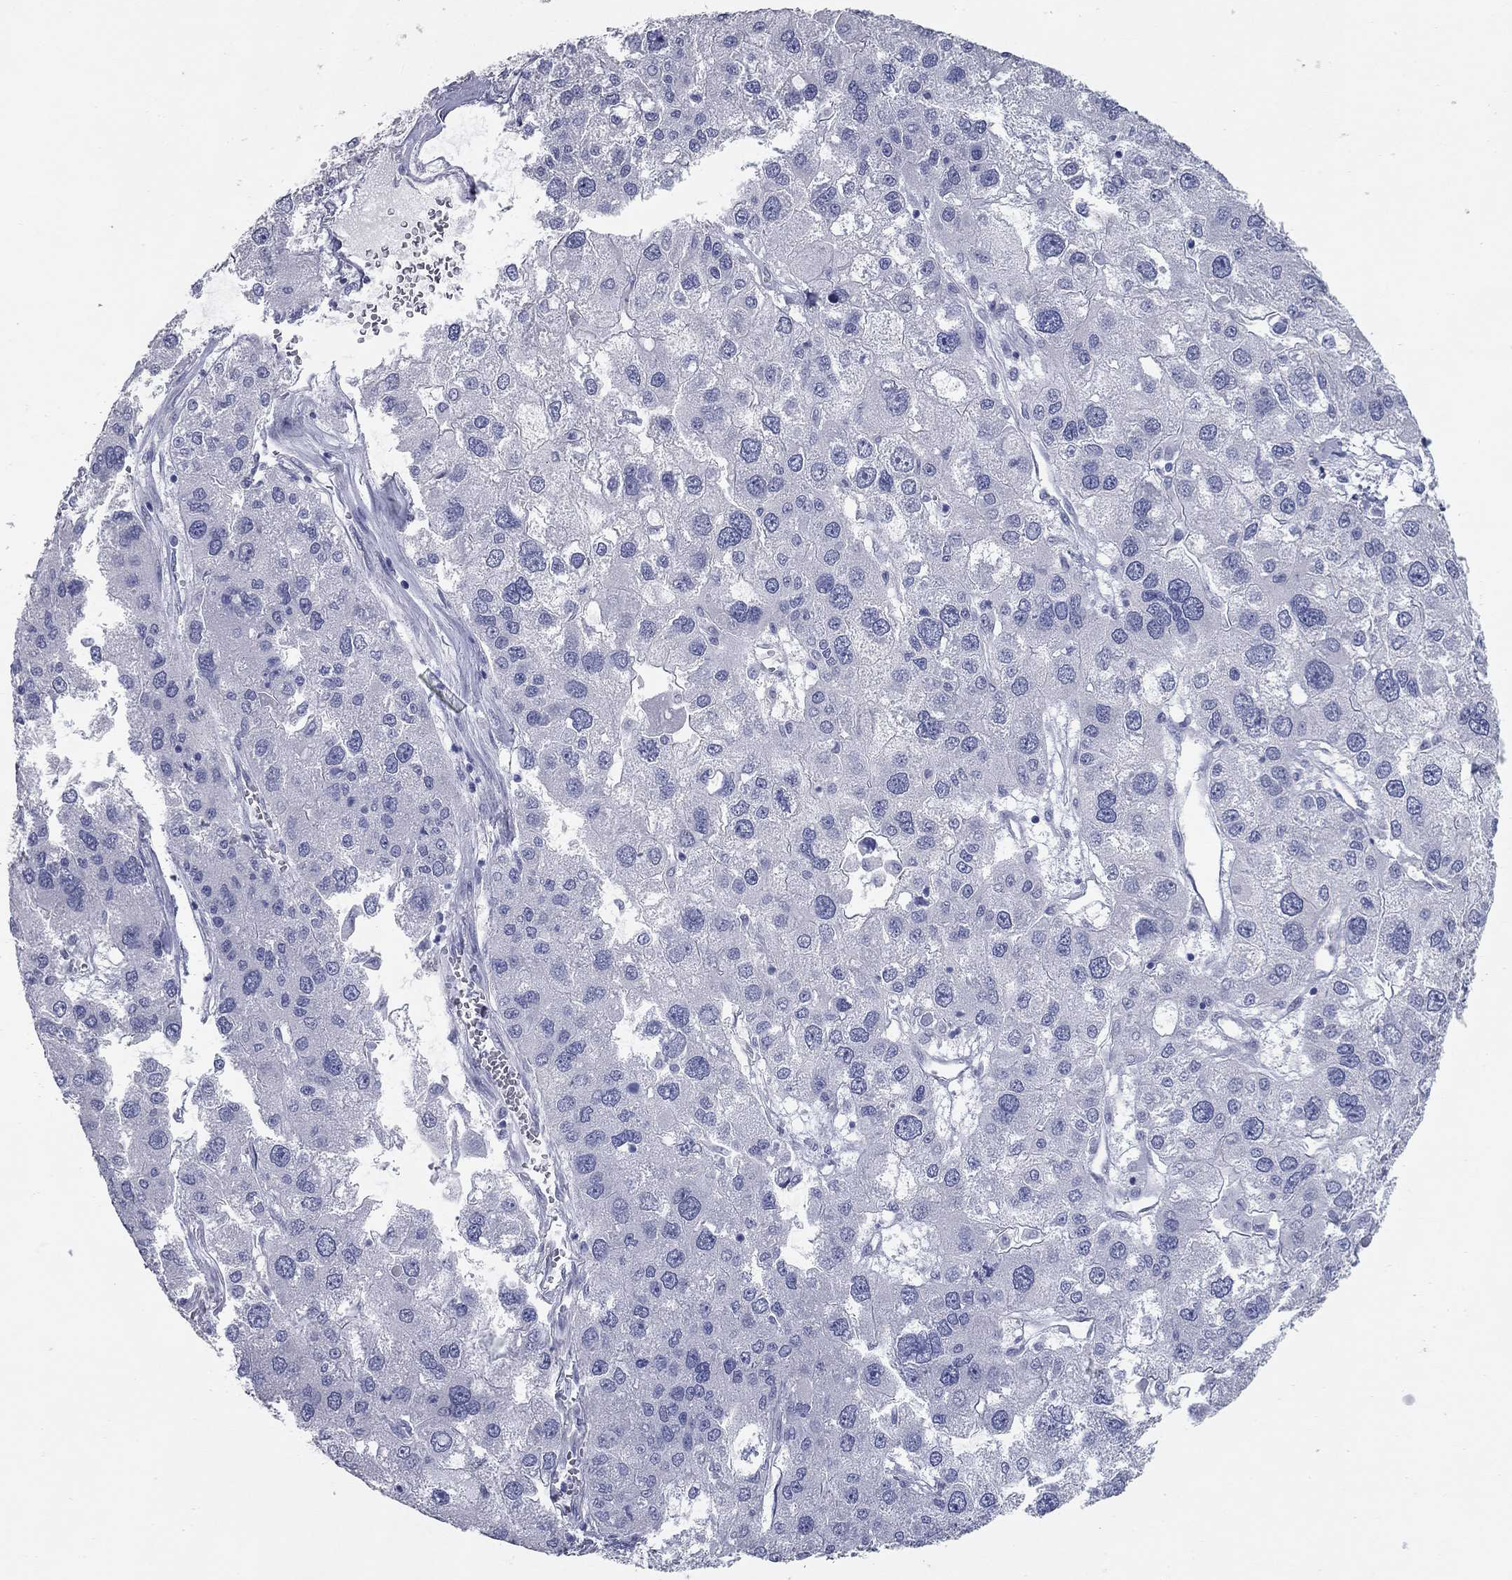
{"staining": {"intensity": "negative", "quantity": "none", "location": "none"}, "tissue": "liver cancer", "cell_type": "Tumor cells", "image_type": "cancer", "snomed": [{"axis": "morphology", "description": "Carcinoma, Hepatocellular, NOS"}, {"axis": "topography", "description": "Liver"}], "caption": "High power microscopy histopathology image of an IHC image of liver cancer, revealing no significant positivity in tumor cells.", "gene": "TAC1", "patient": {"sex": "male", "age": 73}}